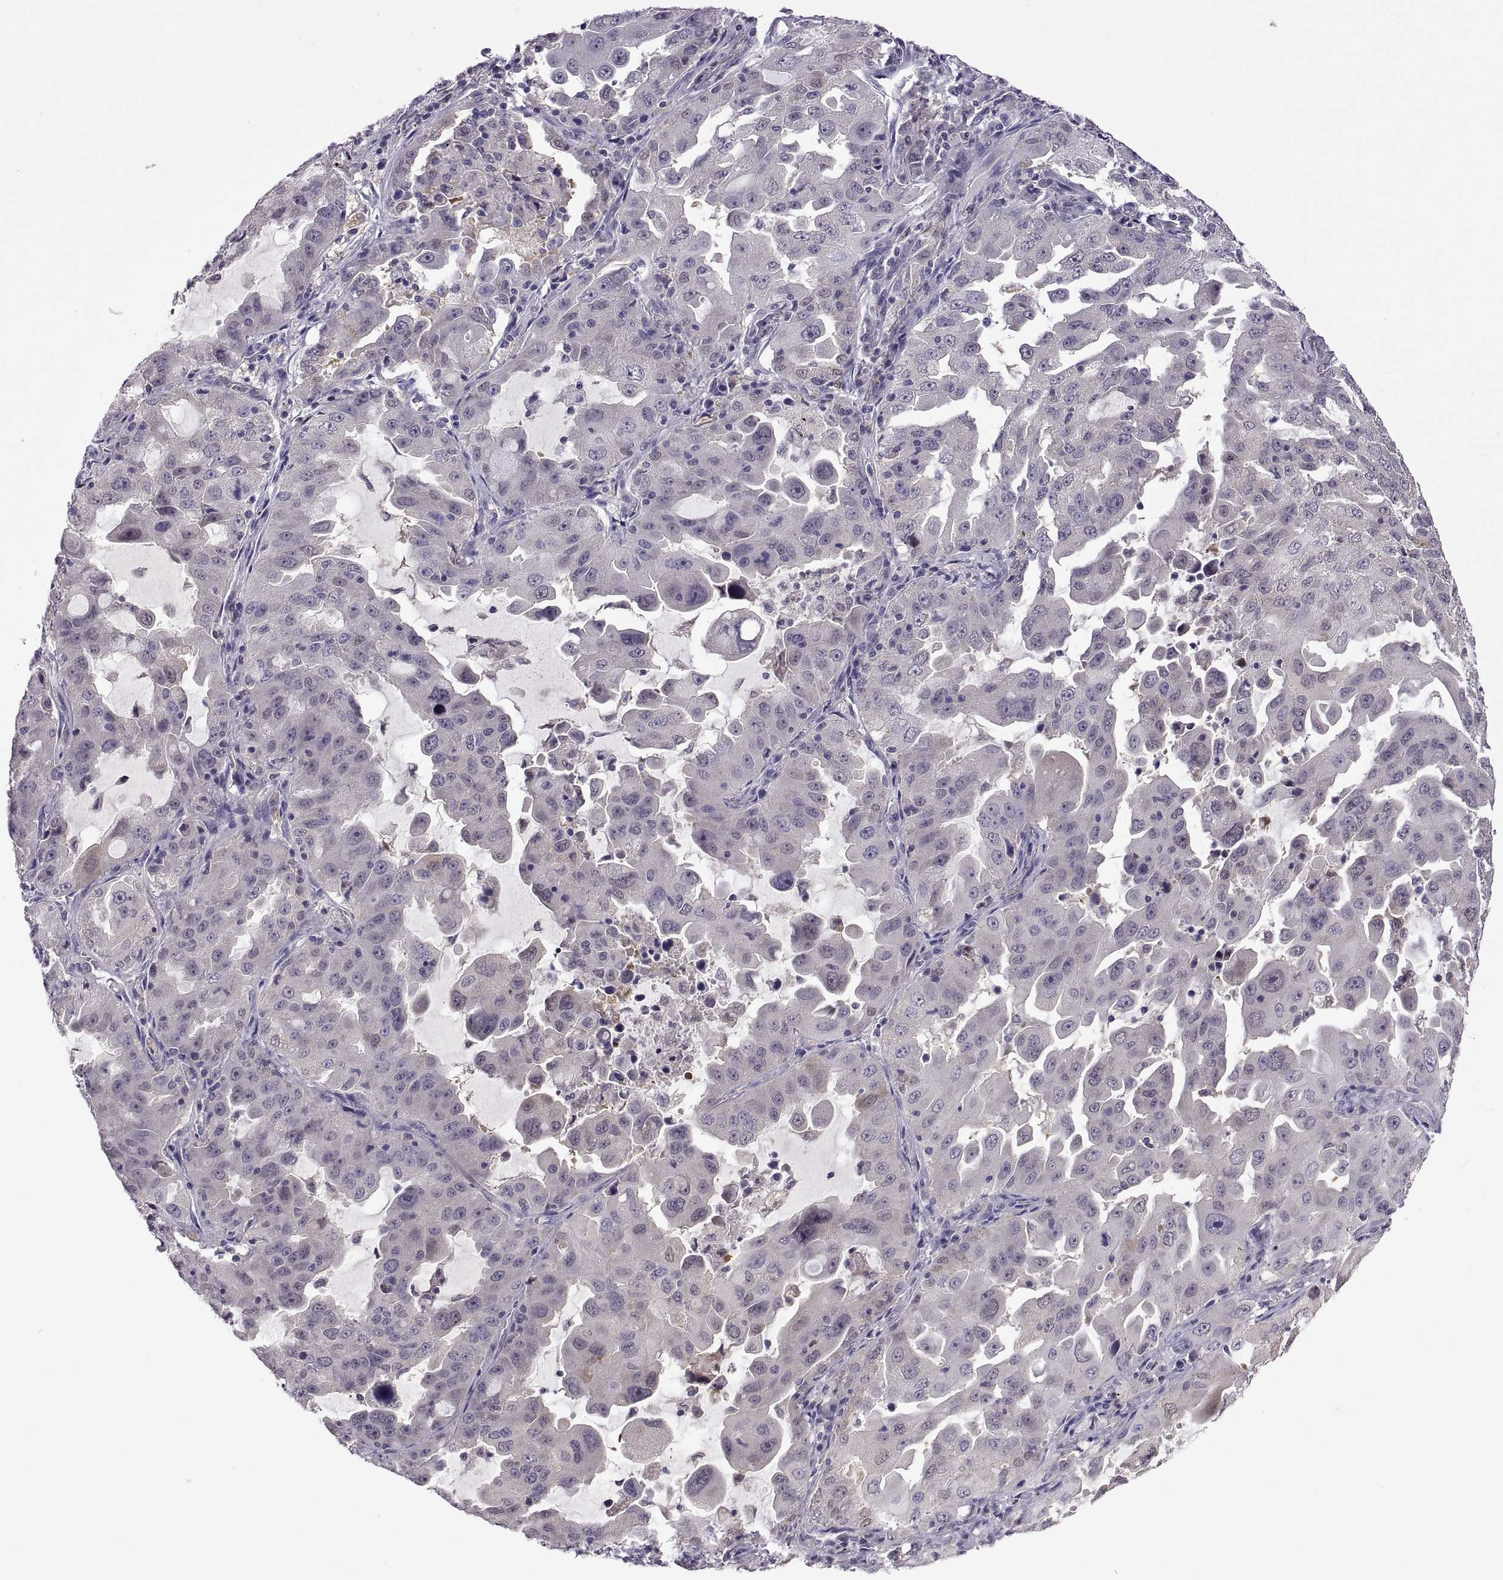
{"staining": {"intensity": "negative", "quantity": "none", "location": "none"}, "tissue": "lung cancer", "cell_type": "Tumor cells", "image_type": "cancer", "snomed": [{"axis": "morphology", "description": "Adenocarcinoma, NOS"}, {"axis": "topography", "description": "Lung"}], "caption": "Protein analysis of adenocarcinoma (lung) reveals no significant positivity in tumor cells.", "gene": "FGF9", "patient": {"sex": "female", "age": 61}}